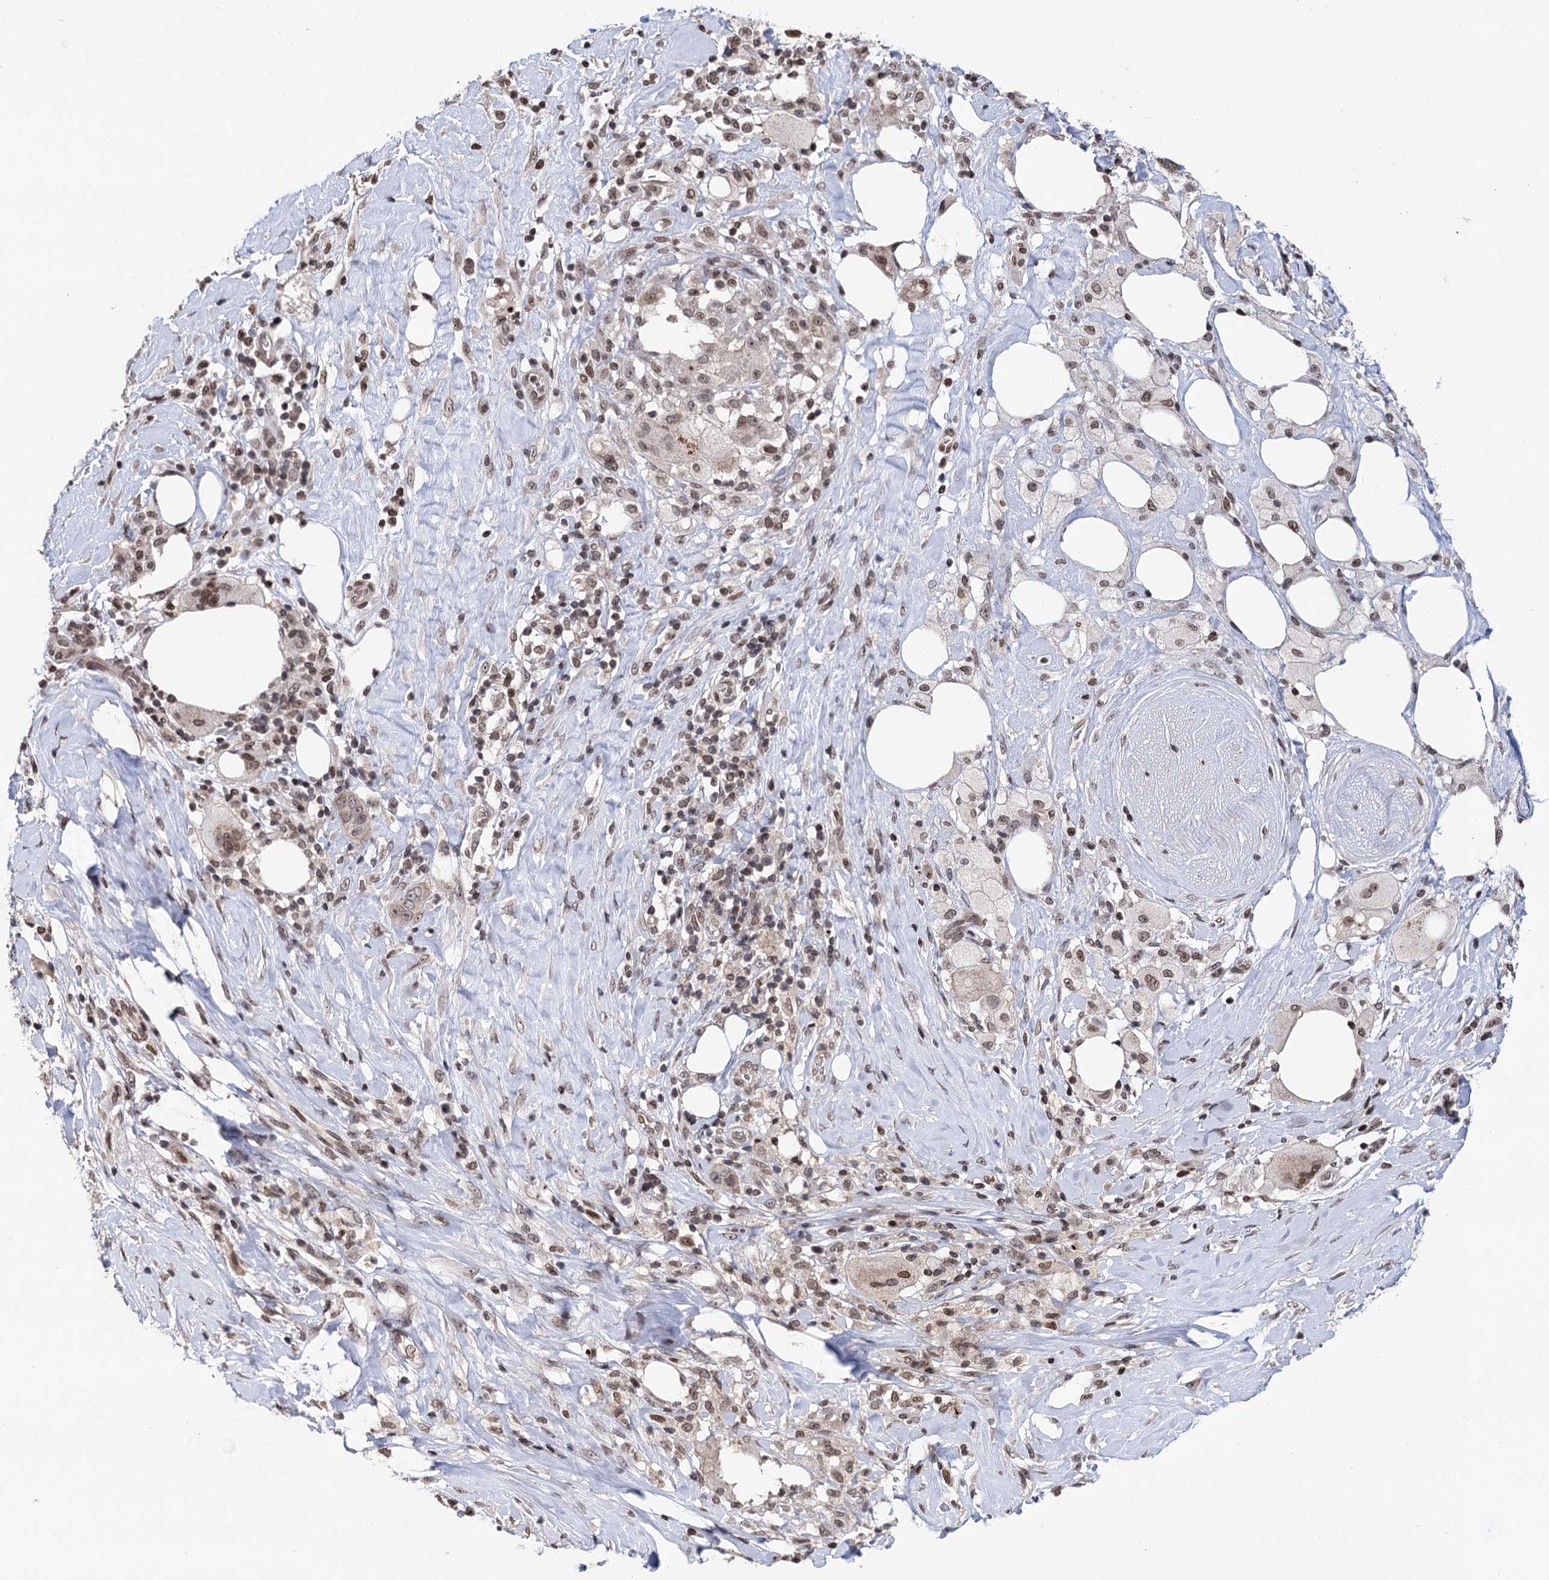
{"staining": {"intensity": "weak", "quantity": ">75%", "location": "nuclear"}, "tissue": "pancreatic cancer", "cell_type": "Tumor cells", "image_type": "cancer", "snomed": [{"axis": "morphology", "description": "Adenocarcinoma, NOS"}, {"axis": "topography", "description": "Pancreas"}], "caption": "Brown immunohistochemical staining in pancreatic cancer reveals weak nuclear expression in about >75% of tumor cells. The staining was performed using DAB (3,3'-diaminobenzidine), with brown indicating positive protein expression. Nuclei are stained blue with hematoxylin.", "gene": "CCDC77", "patient": {"sex": "male", "age": 58}}